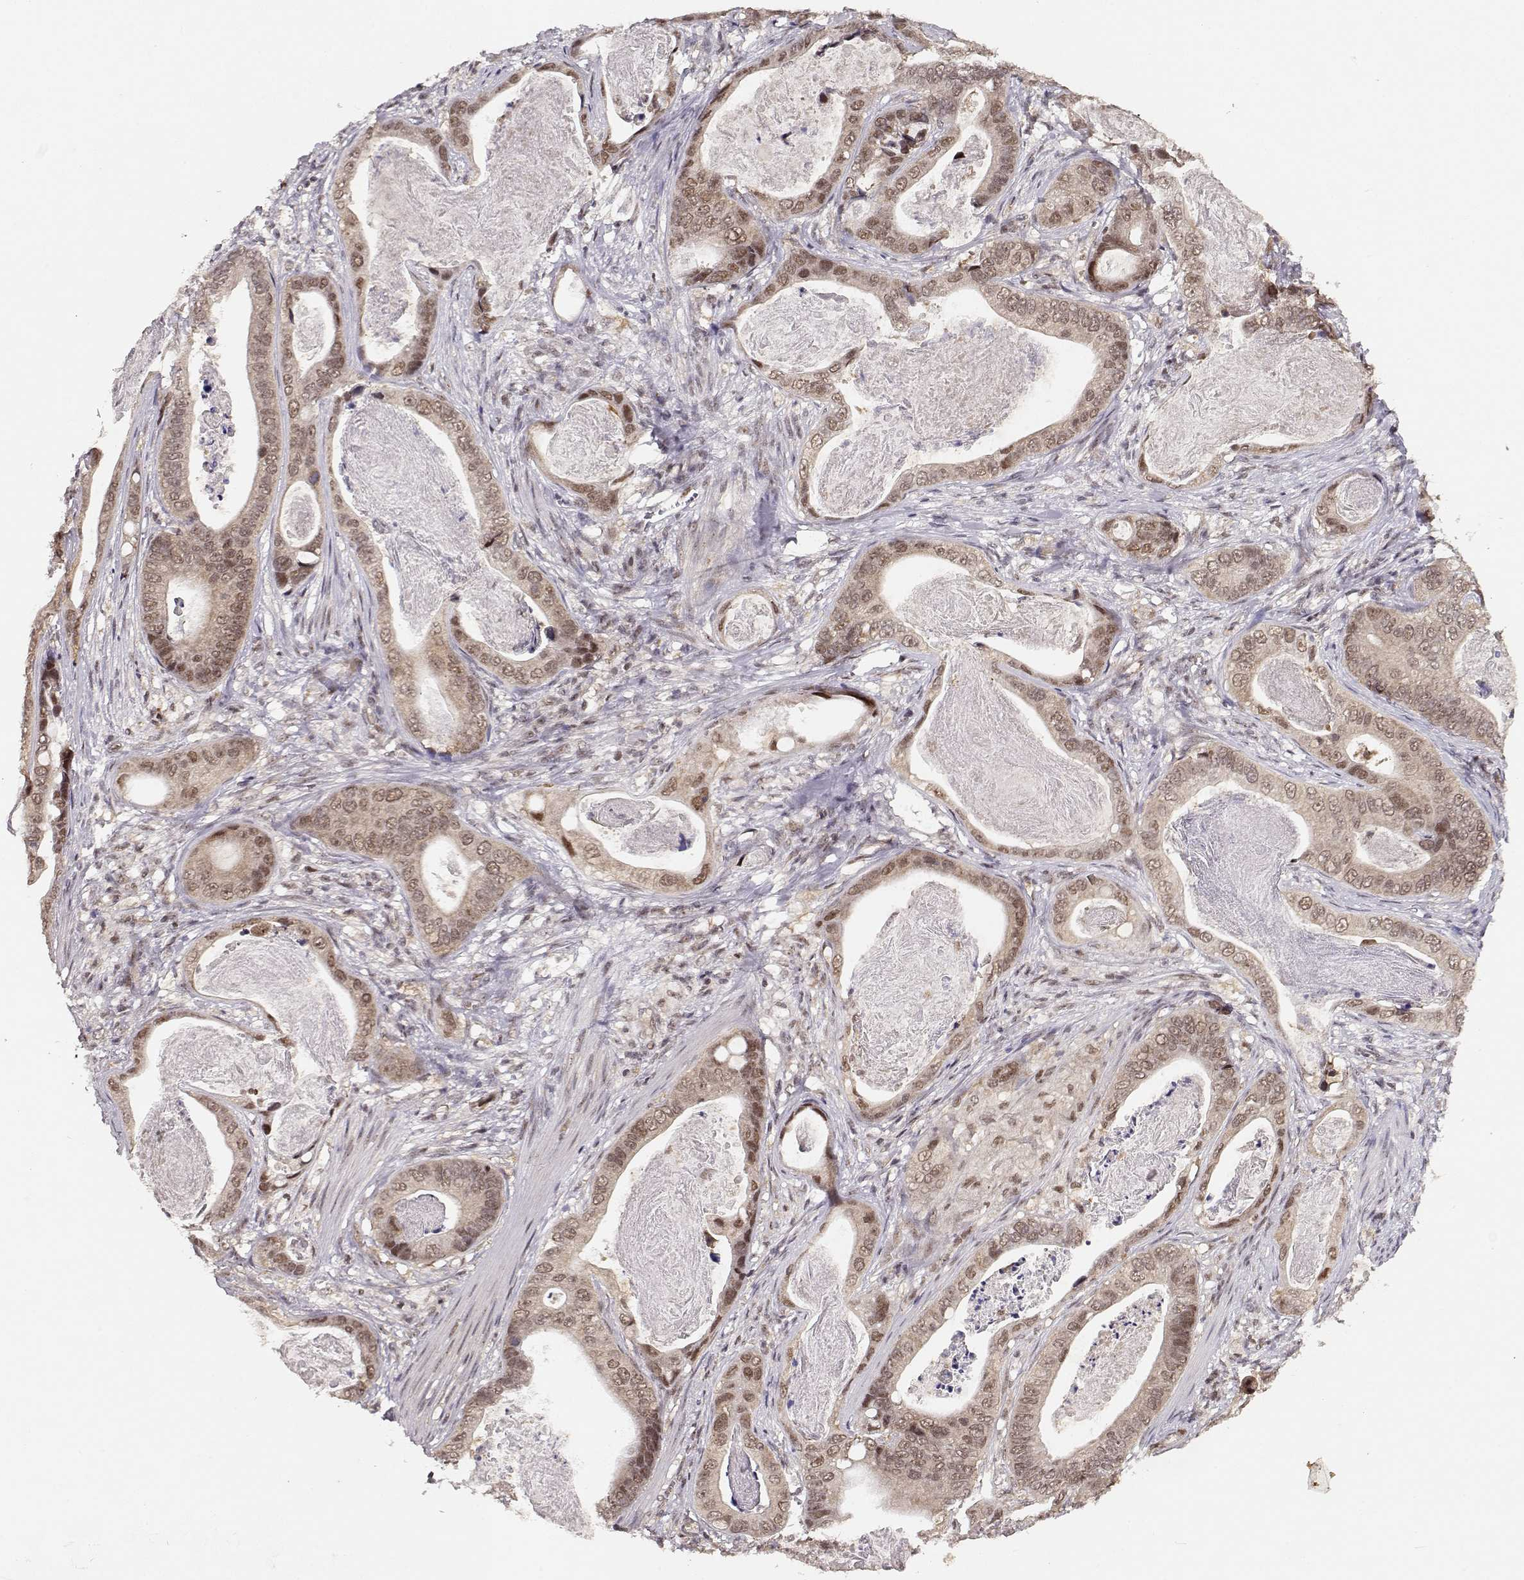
{"staining": {"intensity": "moderate", "quantity": "25%-75%", "location": "cytoplasmic/membranous,nuclear"}, "tissue": "stomach cancer", "cell_type": "Tumor cells", "image_type": "cancer", "snomed": [{"axis": "morphology", "description": "Adenocarcinoma, NOS"}, {"axis": "topography", "description": "Stomach"}], "caption": "Immunohistochemistry photomicrograph of neoplastic tissue: human stomach cancer (adenocarcinoma) stained using IHC reveals medium levels of moderate protein expression localized specifically in the cytoplasmic/membranous and nuclear of tumor cells, appearing as a cytoplasmic/membranous and nuclear brown color.", "gene": "CSNK2A1", "patient": {"sex": "male", "age": 84}}